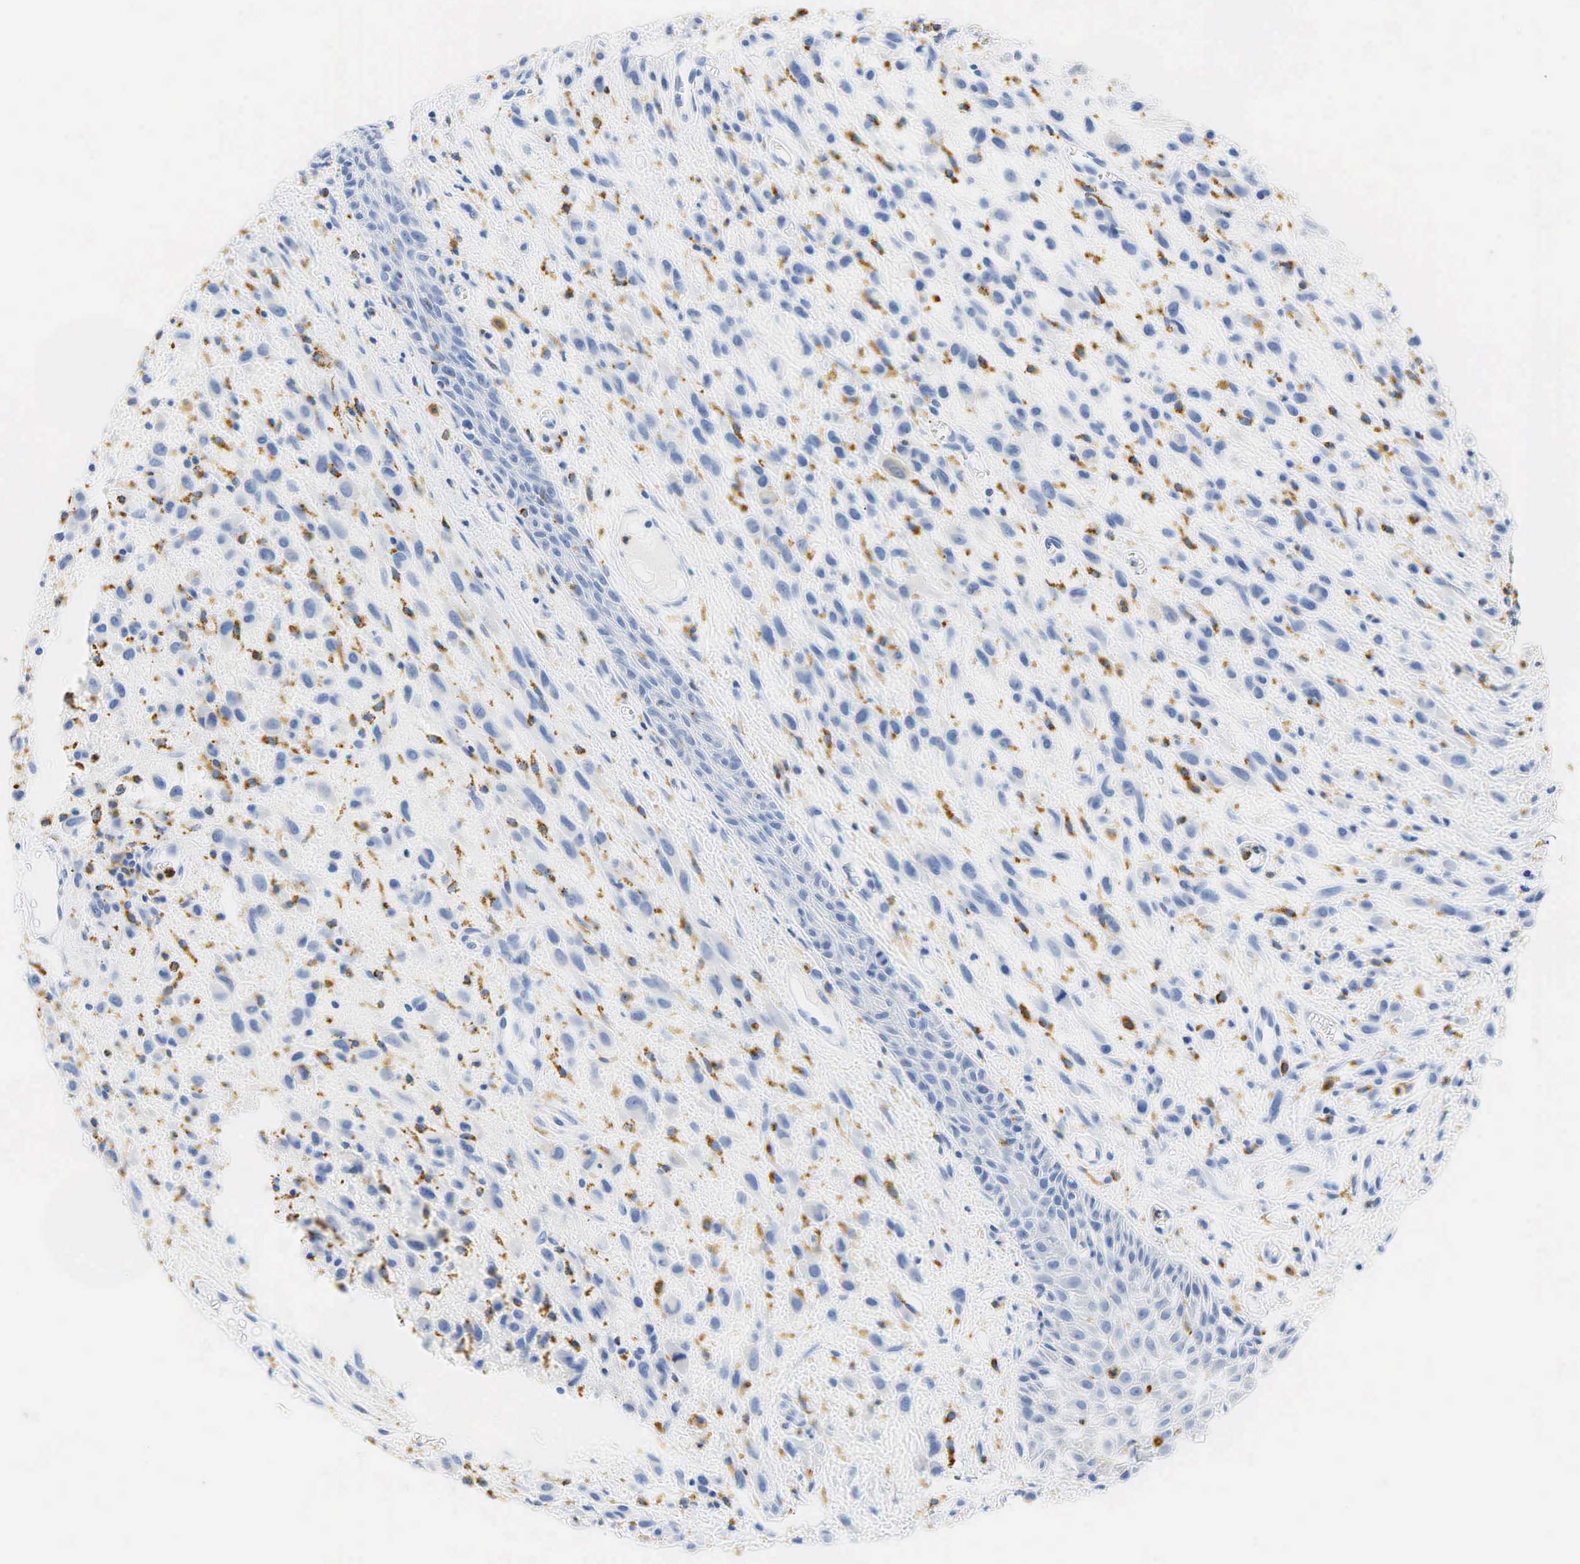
{"staining": {"intensity": "negative", "quantity": "none", "location": "none"}, "tissue": "melanoma", "cell_type": "Tumor cells", "image_type": "cancer", "snomed": [{"axis": "morphology", "description": "Malignant melanoma, NOS"}, {"axis": "topography", "description": "Skin"}], "caption": "An IHC photomicrograph of malignant melanoma is shown. There is no staining in tumor cells of malignant melanoma.", "gene": "CD68", "patient": {"sex": "male", "age": 51}}